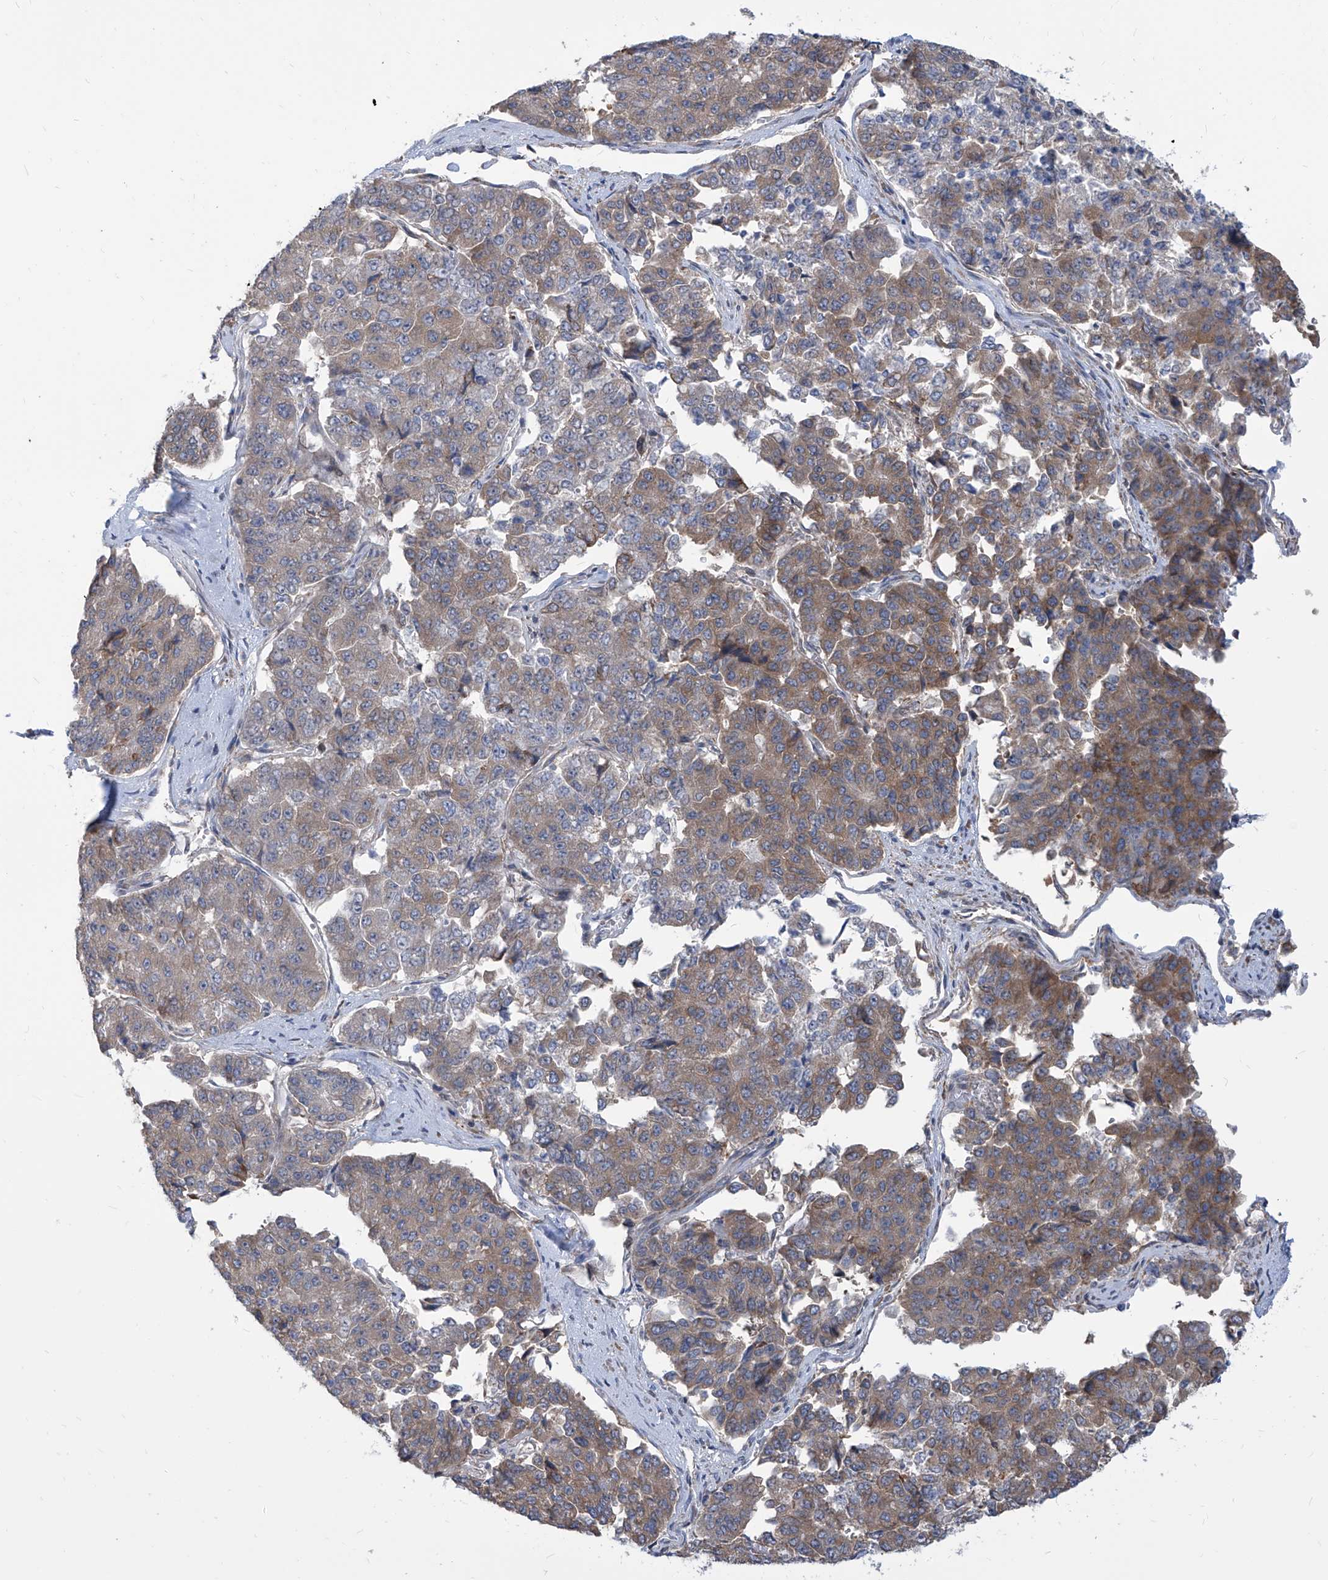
{"staining": {"intensity": "moderate", "quantity": "25%-75%", "location": "cytoplasmic/membranous"}, "tissue": "pancreatic cancer", "cell_type": "Tumor cells", "image_type": "cancer", "snomed": [{"axis": "morphology", "description": "Adenocarcinoma, NOS"}, {"axis": "topography", "description": "Pancreas"}], "caption": "Immunohistochemical staining of human adenocarcinoma (pancreatic) demonstrates moderate cytoplasmic/membranous protein expression in about 25%-75% of tumor cells.", "gene": "FAM83B", "patient": {"sex": "male", "age": 50}}